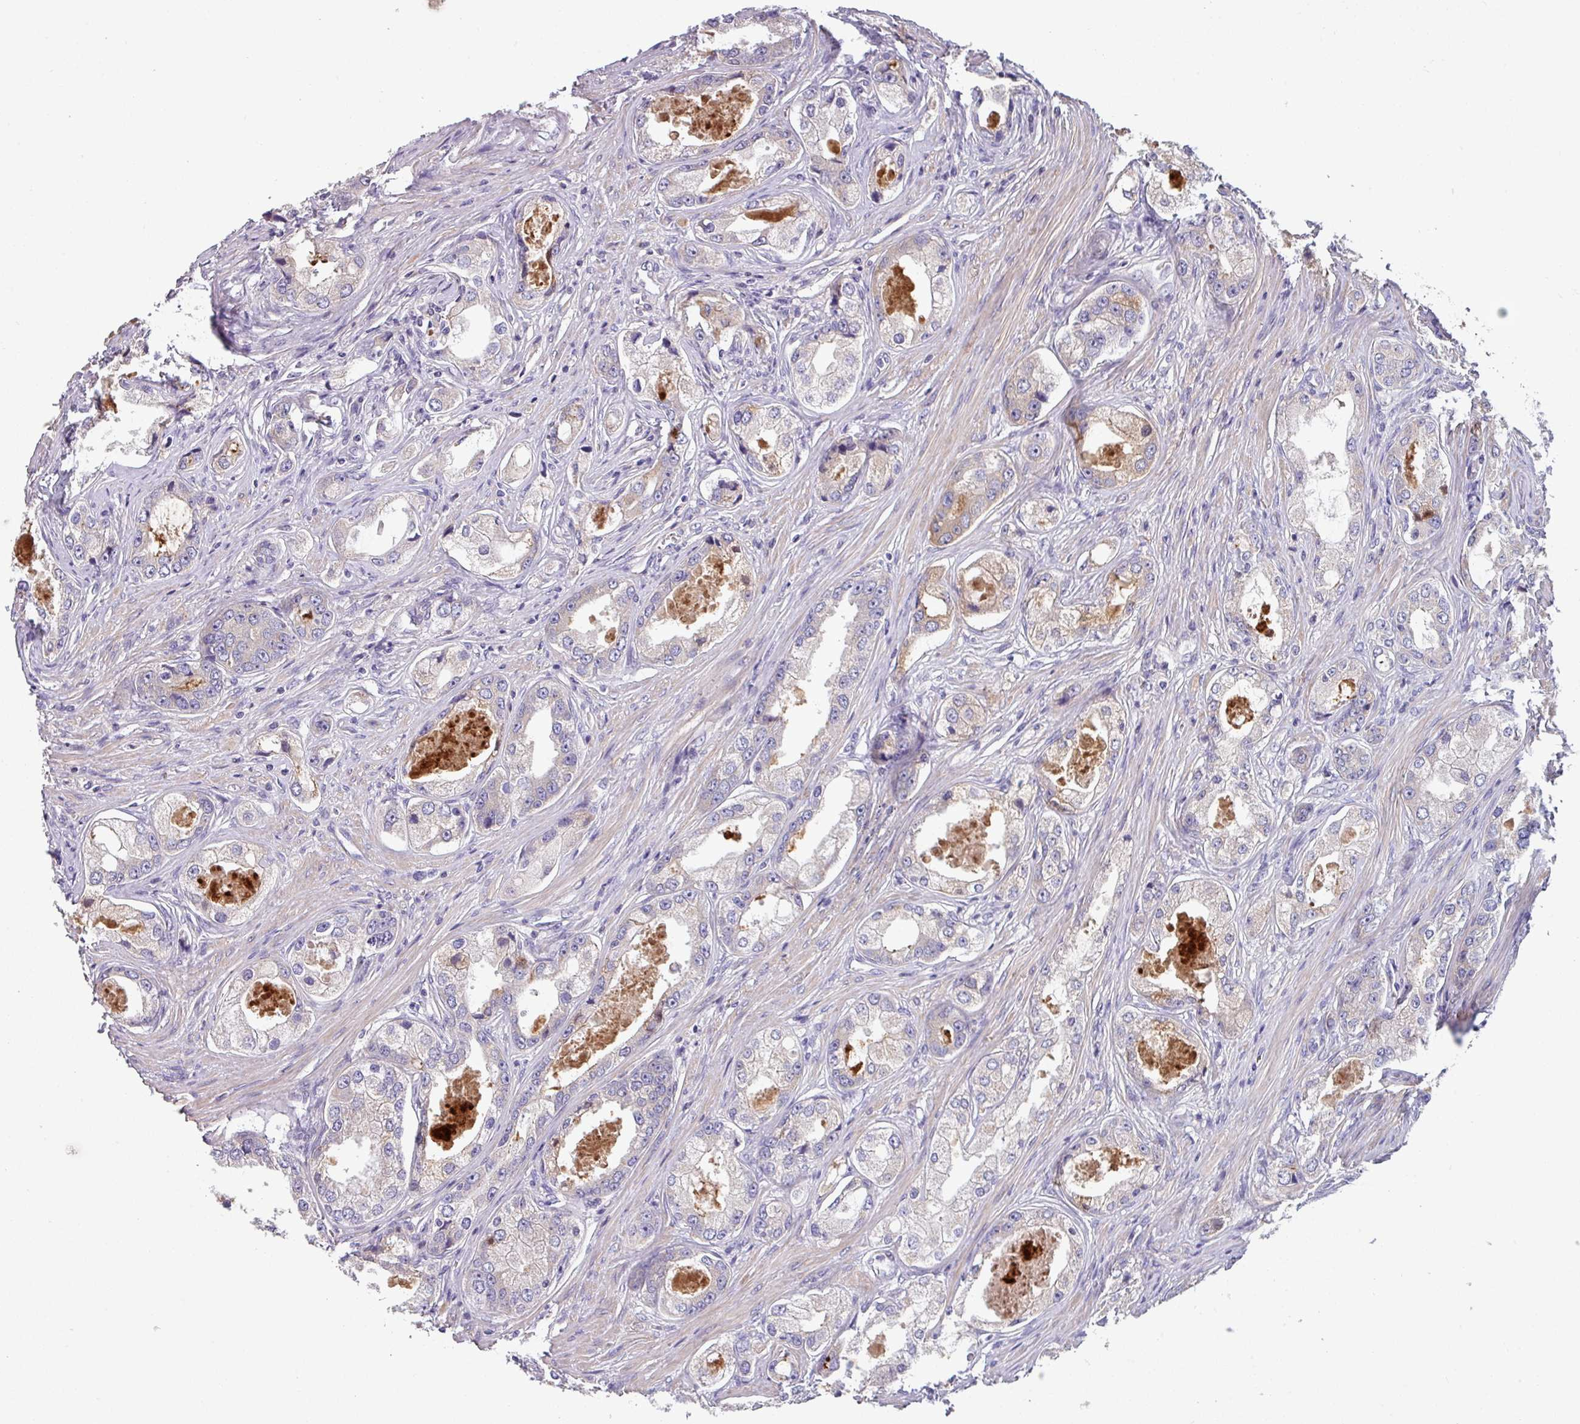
{"staining": {"intensity": "negative", "quantity": "none", "location": "none"}, "tissue": "prostate cancer", "cell_type": "Tumor cells", "image_type": "cancer", "snomed": [{"axis": "morphology", "description": "Adenocarcinoma, Low grade"}, {"axis": "topography", "description": "Prostate"}], "caption": "Low-grade adenocarcinoma (prostate) stained for a protein using IHC shows no expression tumor cells.", "gene": "TMEM132A", "patient": {"sex": "male", "age": 68}}